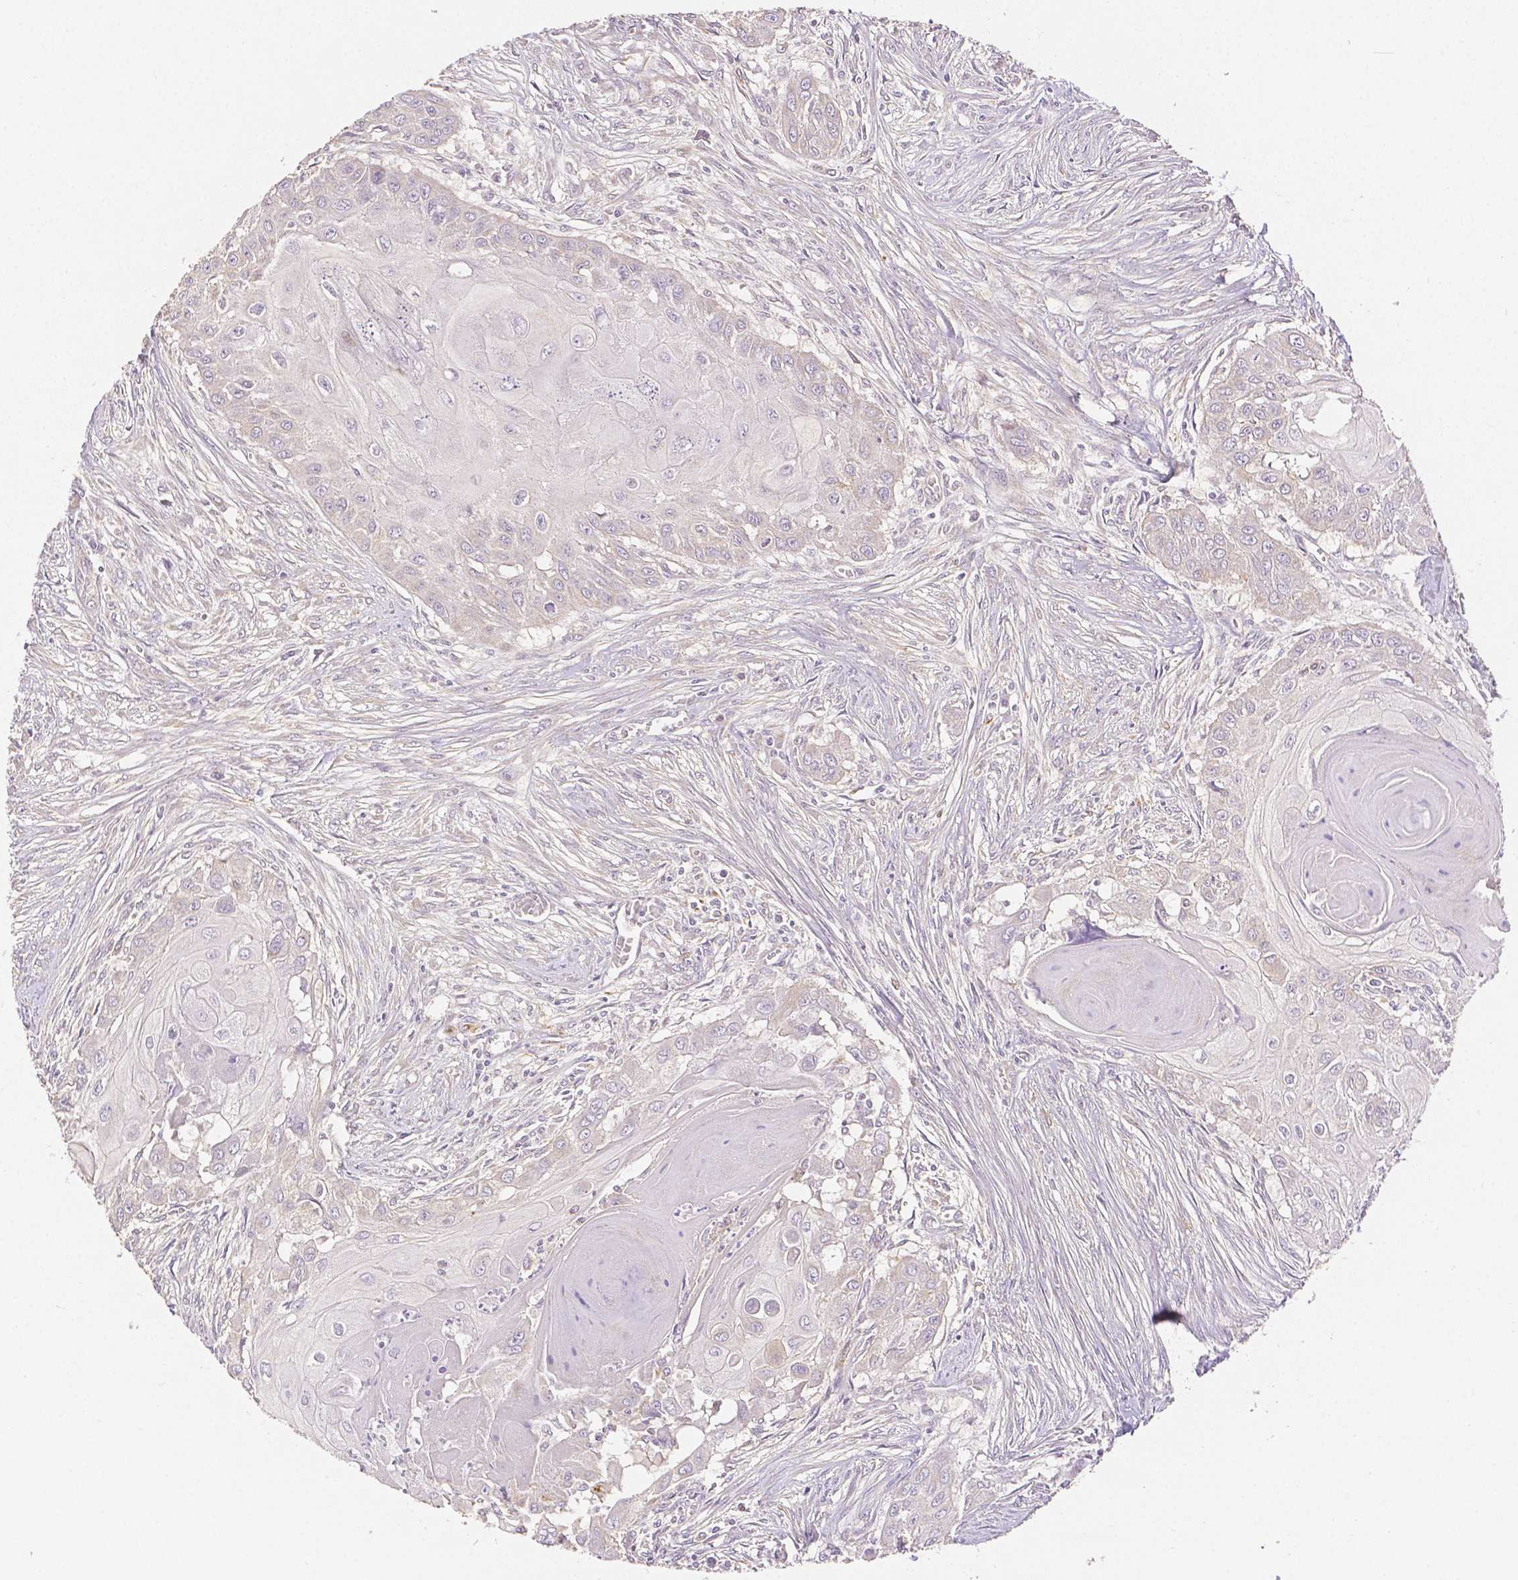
{"staining": {"intensity": "negative", "quantity": "none", "location": "none"}, "tissue": "head and neck cancer", "cell_type": "Tumor cells", "image_type": "cancer", "snomed": [{"axis": "morphology", "description": "Squamous cell carcinoma, NOS"}, {"axis": "topography", "description": "Oral tissue"}, {"axis": "topography", "description": "Head-Neck"}], "caption": "The histopathology image reveals no significant expression in tumor cells of head and neck cancer (squamous cell carcinoma).", "gene": "RHOT1", "patient": {"sex": "male", "age": 71}}